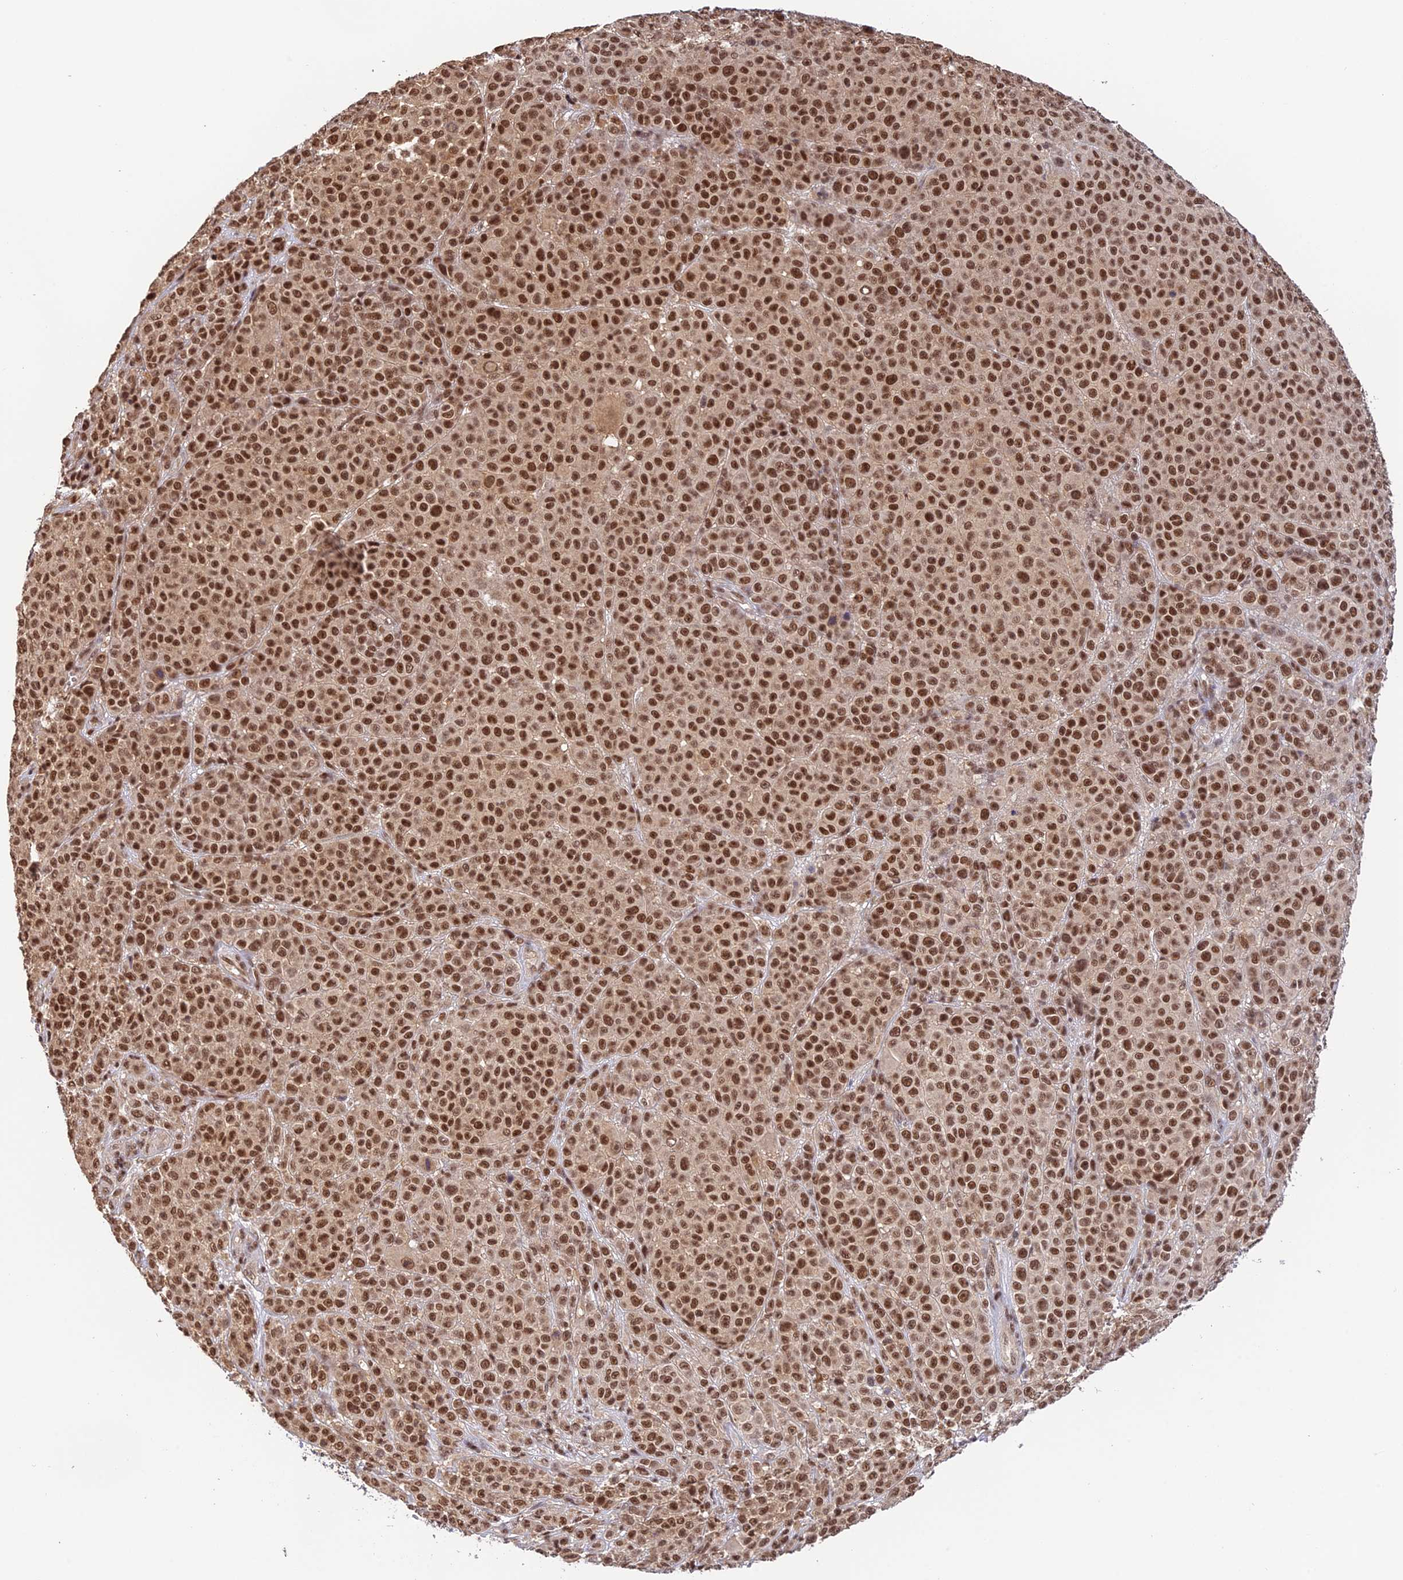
{"staining": {"intensity": "strong", "quantity": ">75%", "location": "nuclear"}, "tissue": "melanoma", "cell_type": "Tumor cells", "image_type": "cancer", "snomed": [{"axis": "morphology", "description": "Malignant melanoma, NOS"}, {"axis": "topography", "description": "Skin"}], "caption": "IHC micrograph of neoplastic tissue: melanoma stained using immunohistochemistry (IHC) demonstrates high levels of strong protein expression localized specifically in the nuclear of tumor cells, appearing as a nuclear brown color.", "gene": "THAP11", "patient": {"sex": "female", "age": 94}}